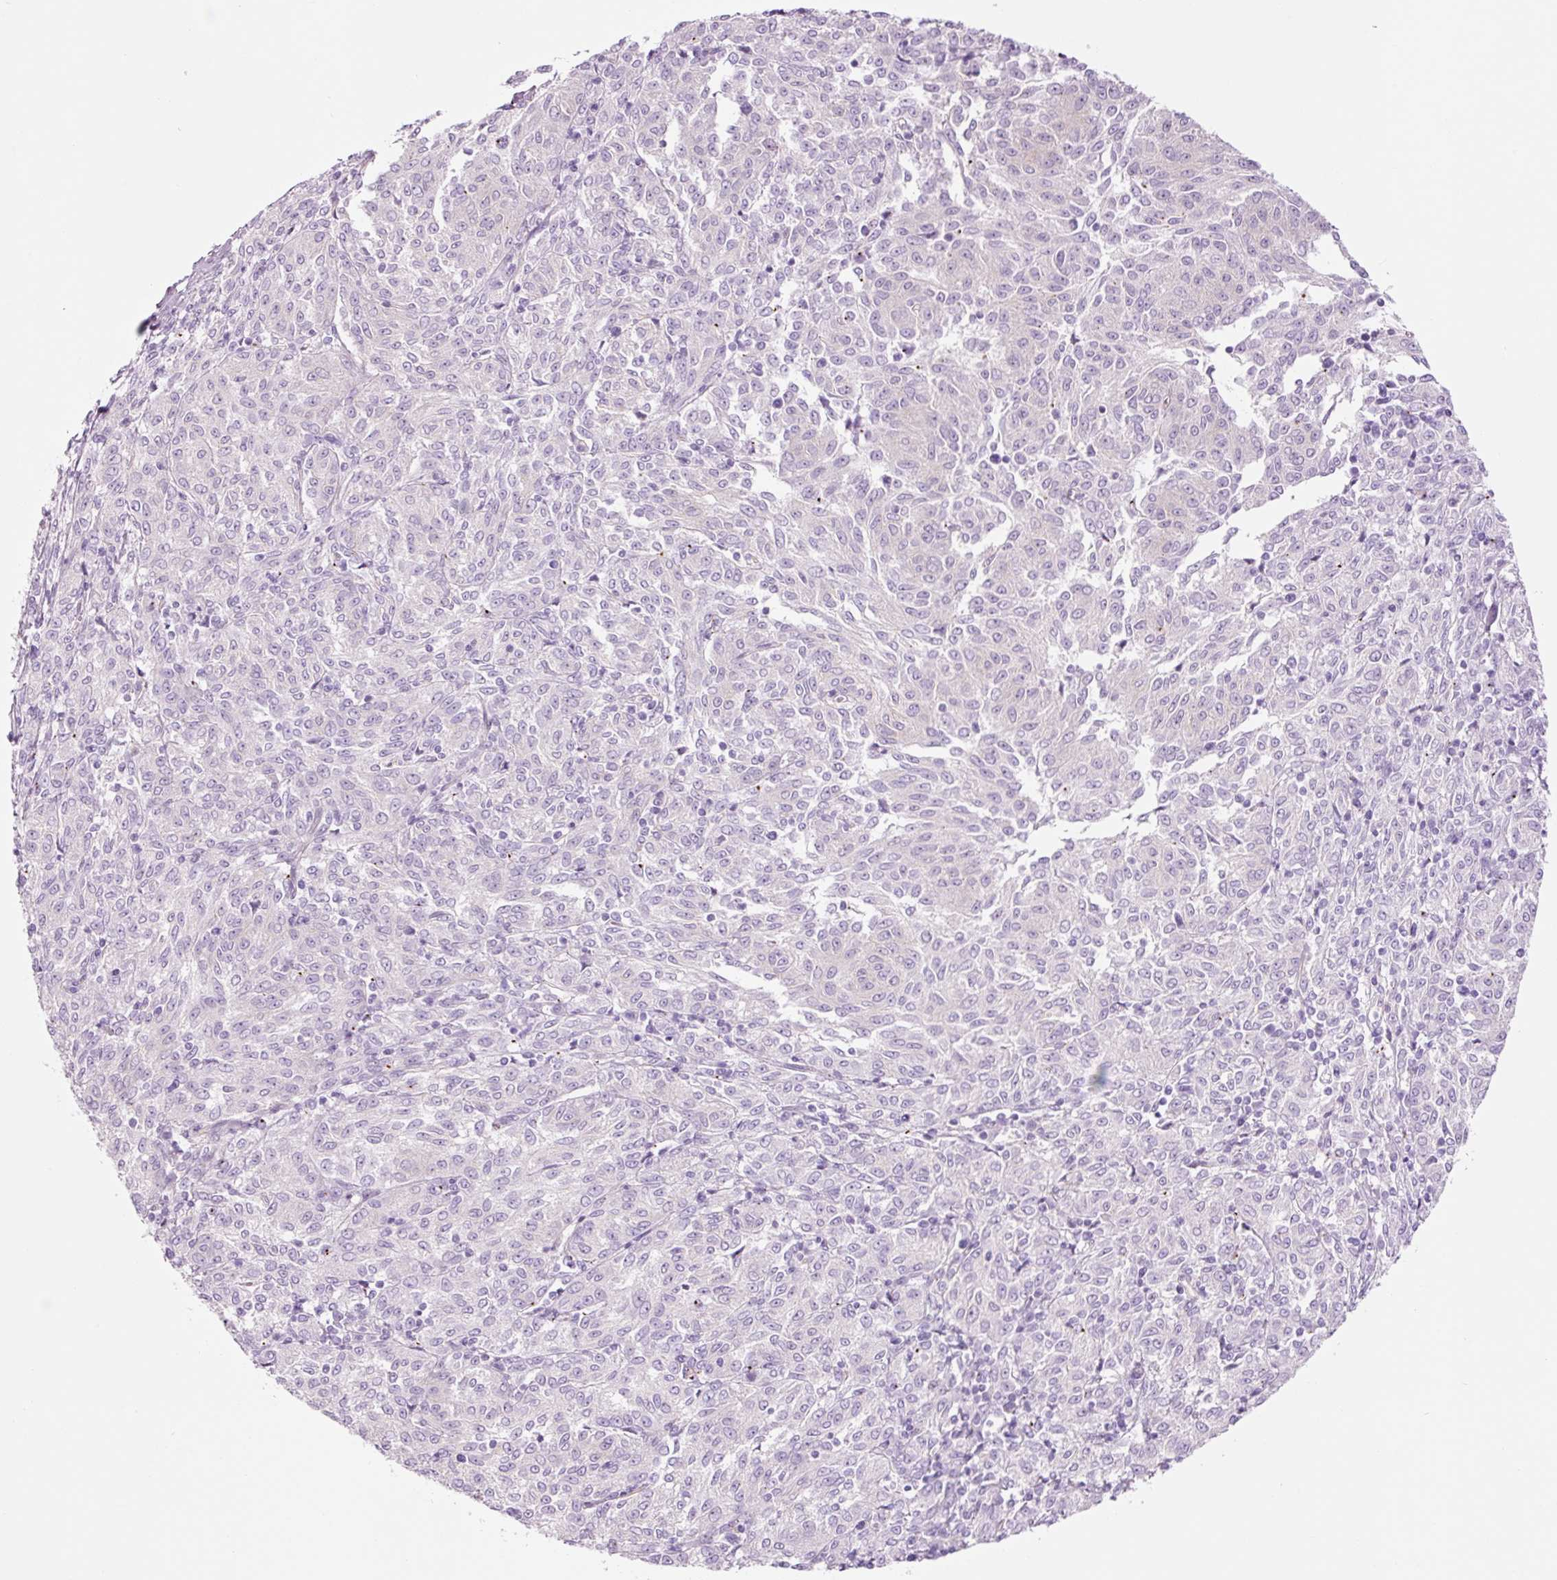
{"staining": {"intensity": "negative", "quantity": "none", "location": "none"}, "tissue": "melanoma", "cell_type": "Tumor cells", "image_type": "cancer", "snomed": [{"axis": "morphology", "description": "Malignant melanoma, NOS"}, {"axis": "topography", "description": "Skin"}], "caption": "A high-resolution photomicrograph shows immunohistochemistry staining of malignant melanoma, which displays no significant expression in tumor cells. Brightfield microscopy of IHC stained with DAB (brown) and hematoxylin (blue), captured at high magnification.", "gene": "HSPA4L", "patient": {"sex": "female", "age": 72}}